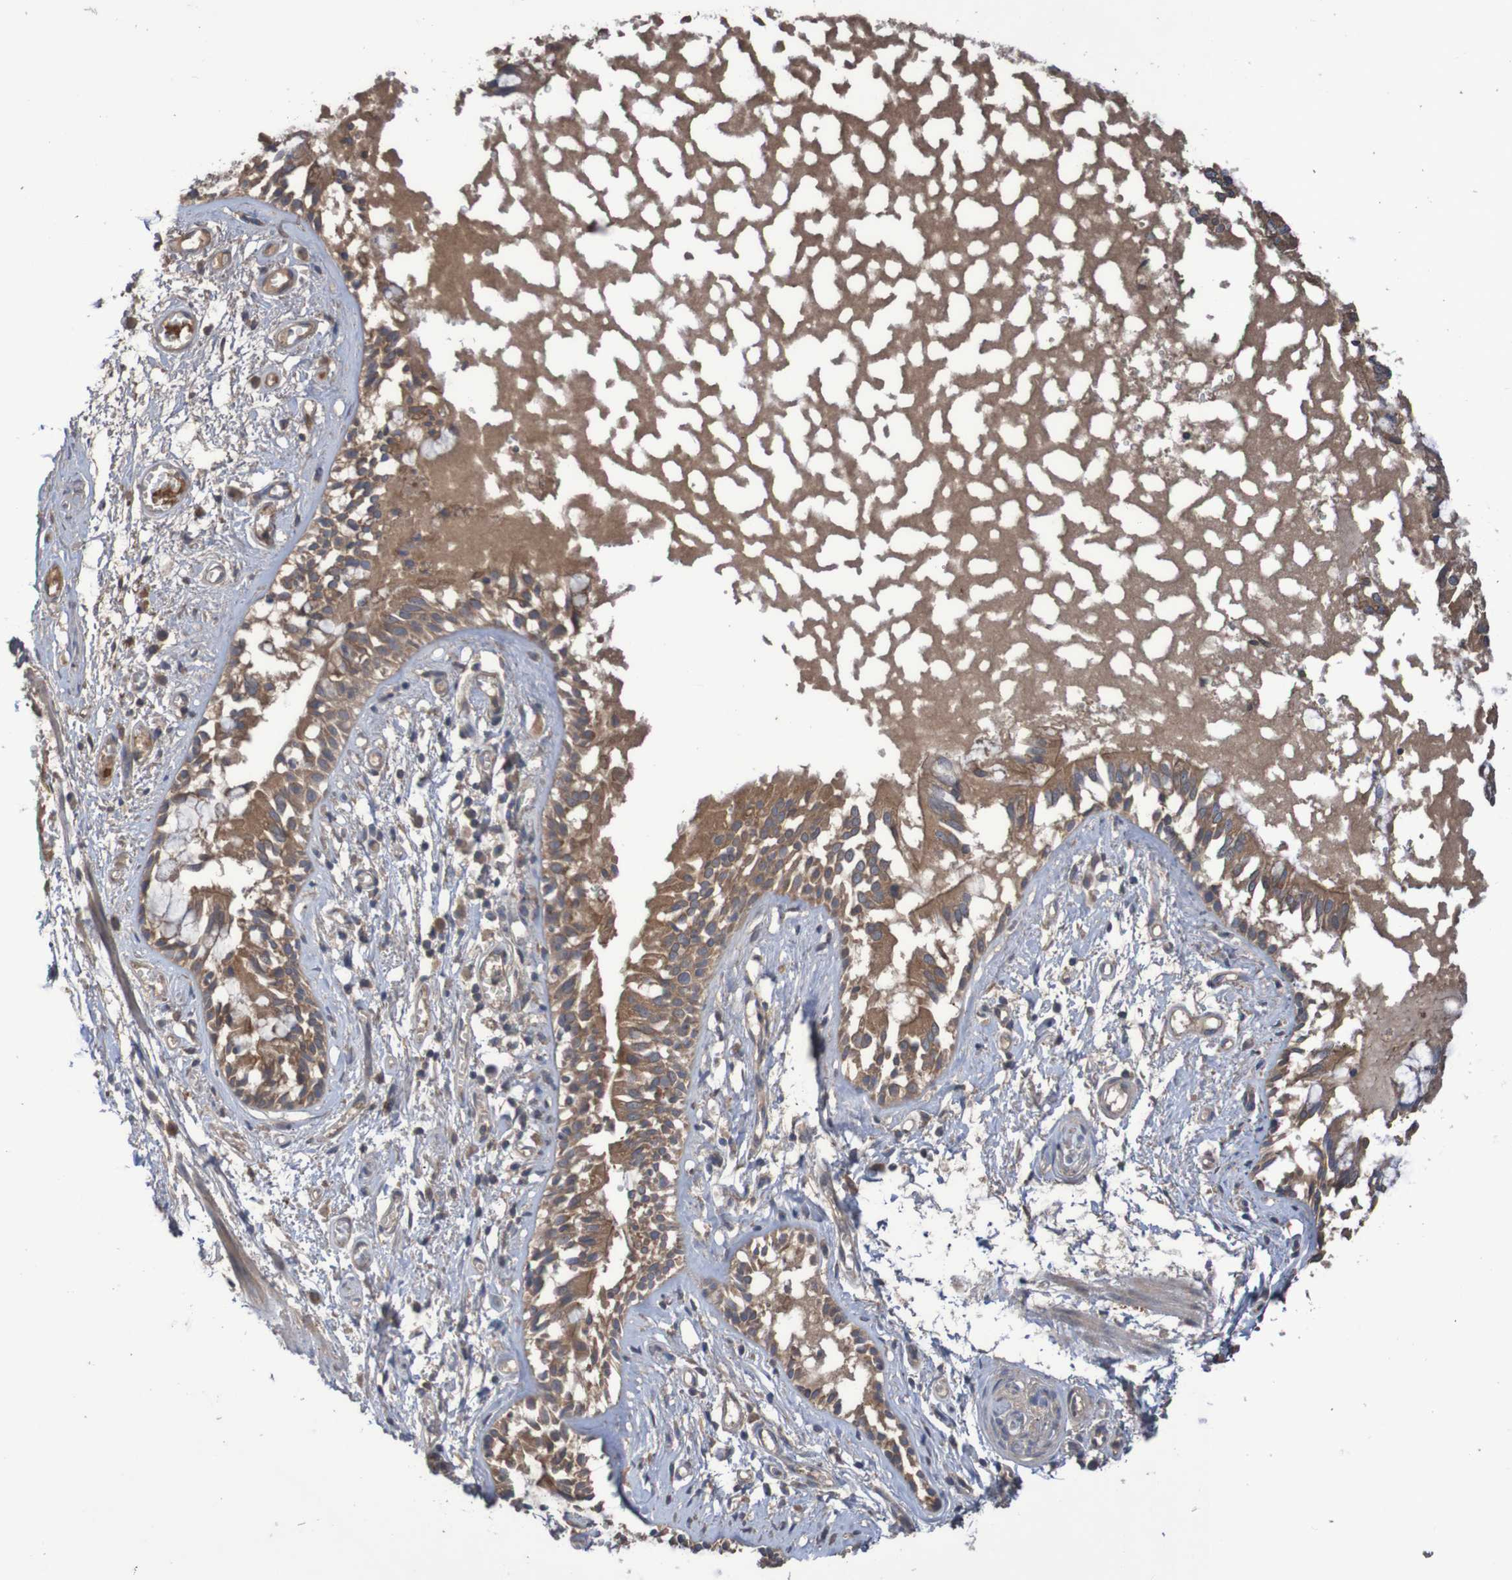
{"staining": {"intensity": "moderate", "quantity": ">75%", "location": "cytoplasmic/membranous"}, "tissue": "bronchus", "cell_type": "Respiratory epithelial cells", "image_type": "normal", "snomed": [{"axis": "morphology", "description": "Normal tissue, NOS"}, {"axis": "morphology", "description": "Inflammation, NOS"}, {"axis": "topography", "description": "Cartilage tissue"}, {"axis": "topography", "description": "Lung"}], "caption": "IHC of unremarkable human bronchus shows medium levels of moderate cytoplasmic/membranous positivity in about >75% of respiratory epithelial cells.", "gene": "PHYH", "patient": {"sex": "male", "age": 71}}